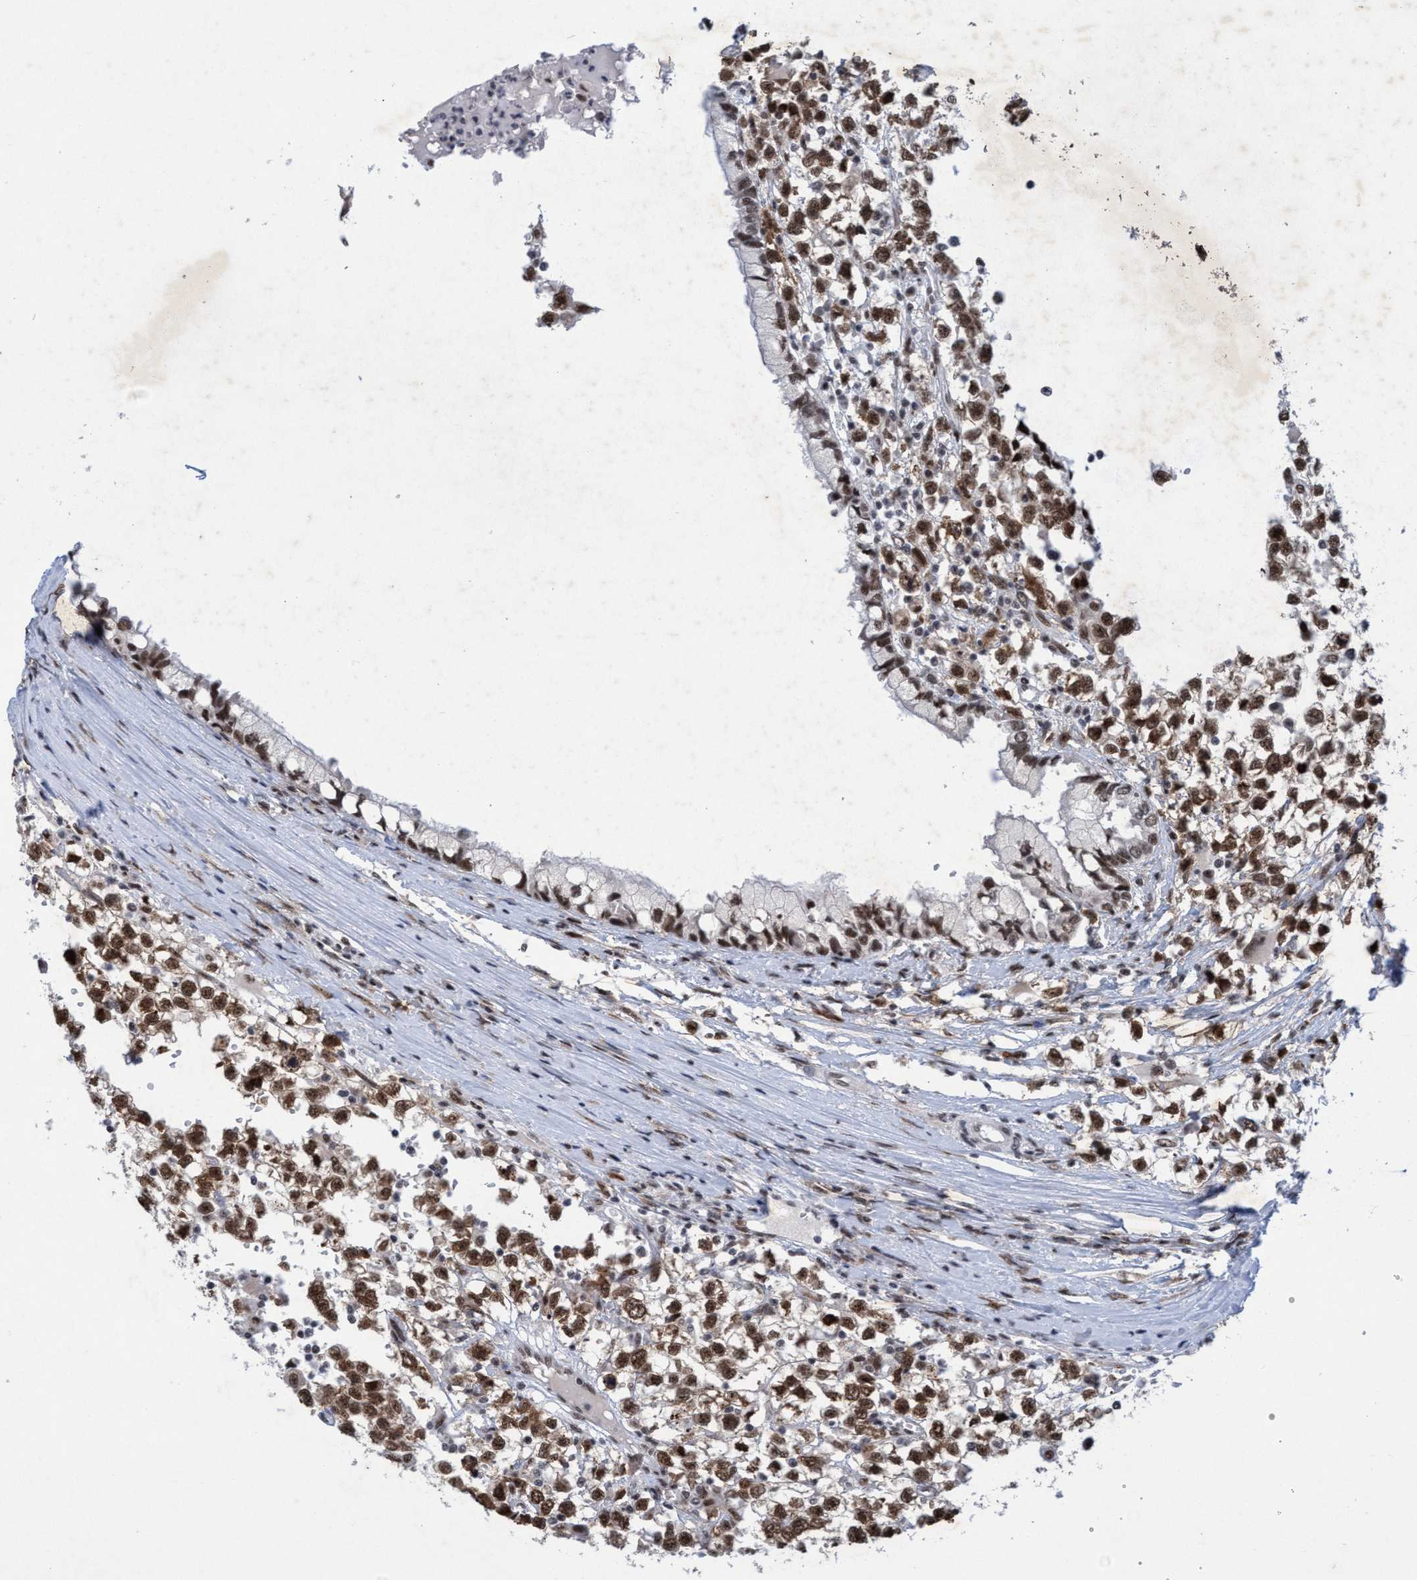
{"staining": {"intensity": "moderate", "quantity": ">75%", "location": "nuclear"}, "tissue": "testis cancer", "cell_type": "Tumor cells", "image_type": "cancer", "snomed": [{"axis": "morphology", "description": "Seminoma, NOS"}, {"axis": "morphology", "description": "Carcinoma, Embryonal, NOS"}, {"axis": "topography", "description": "Testis"}], "caption": "Tumor cells display medium levels of moderate nuclear expression in about >75% of cells in human embryonal carcinoma (testis).", "gene": "GLT6D1", "patient": {"sex": "male", "age": 51}}